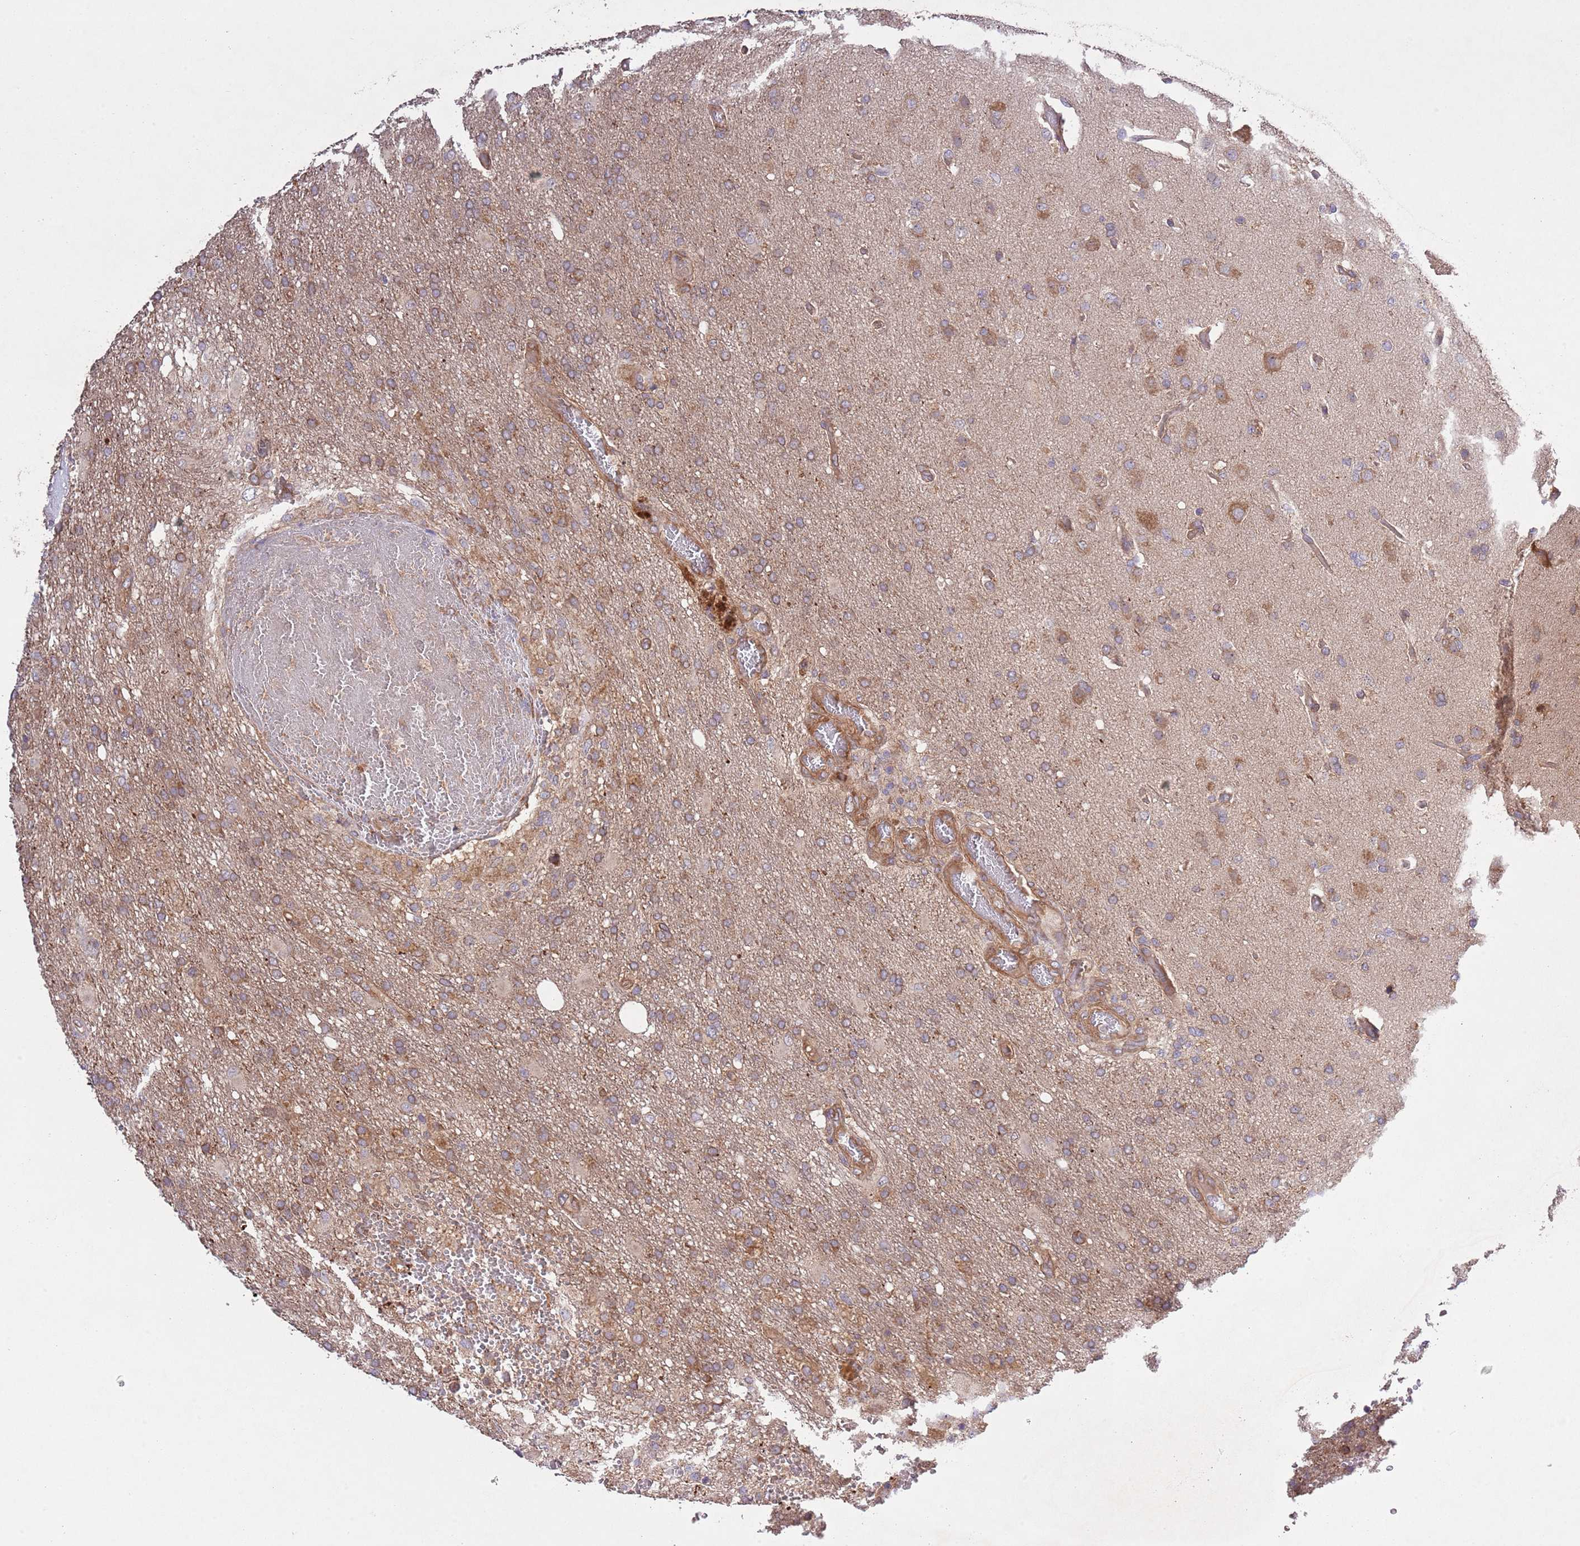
{"staining": {"intensity": "moderate", "quantity": ">75%", "location": "cytoplasmic/membranous"}, "tissue": "glioma", "cell_type": "Tumor cells", "image_type": "cancer", "snomed": [{"axis": "morphology", "description": "Glioma, malignant, High grade"}, {"axis": "topography", "description": "Brain"}], "caption": "DAB immunohistochemical staining of malignant glioma (high-grade) demonstrates moderate cytoplasmic/membranous protein positivity in approximately >75% of tumor cells.", "gene": "MFNG", "patient": {"sex": "female", "age": 74}}